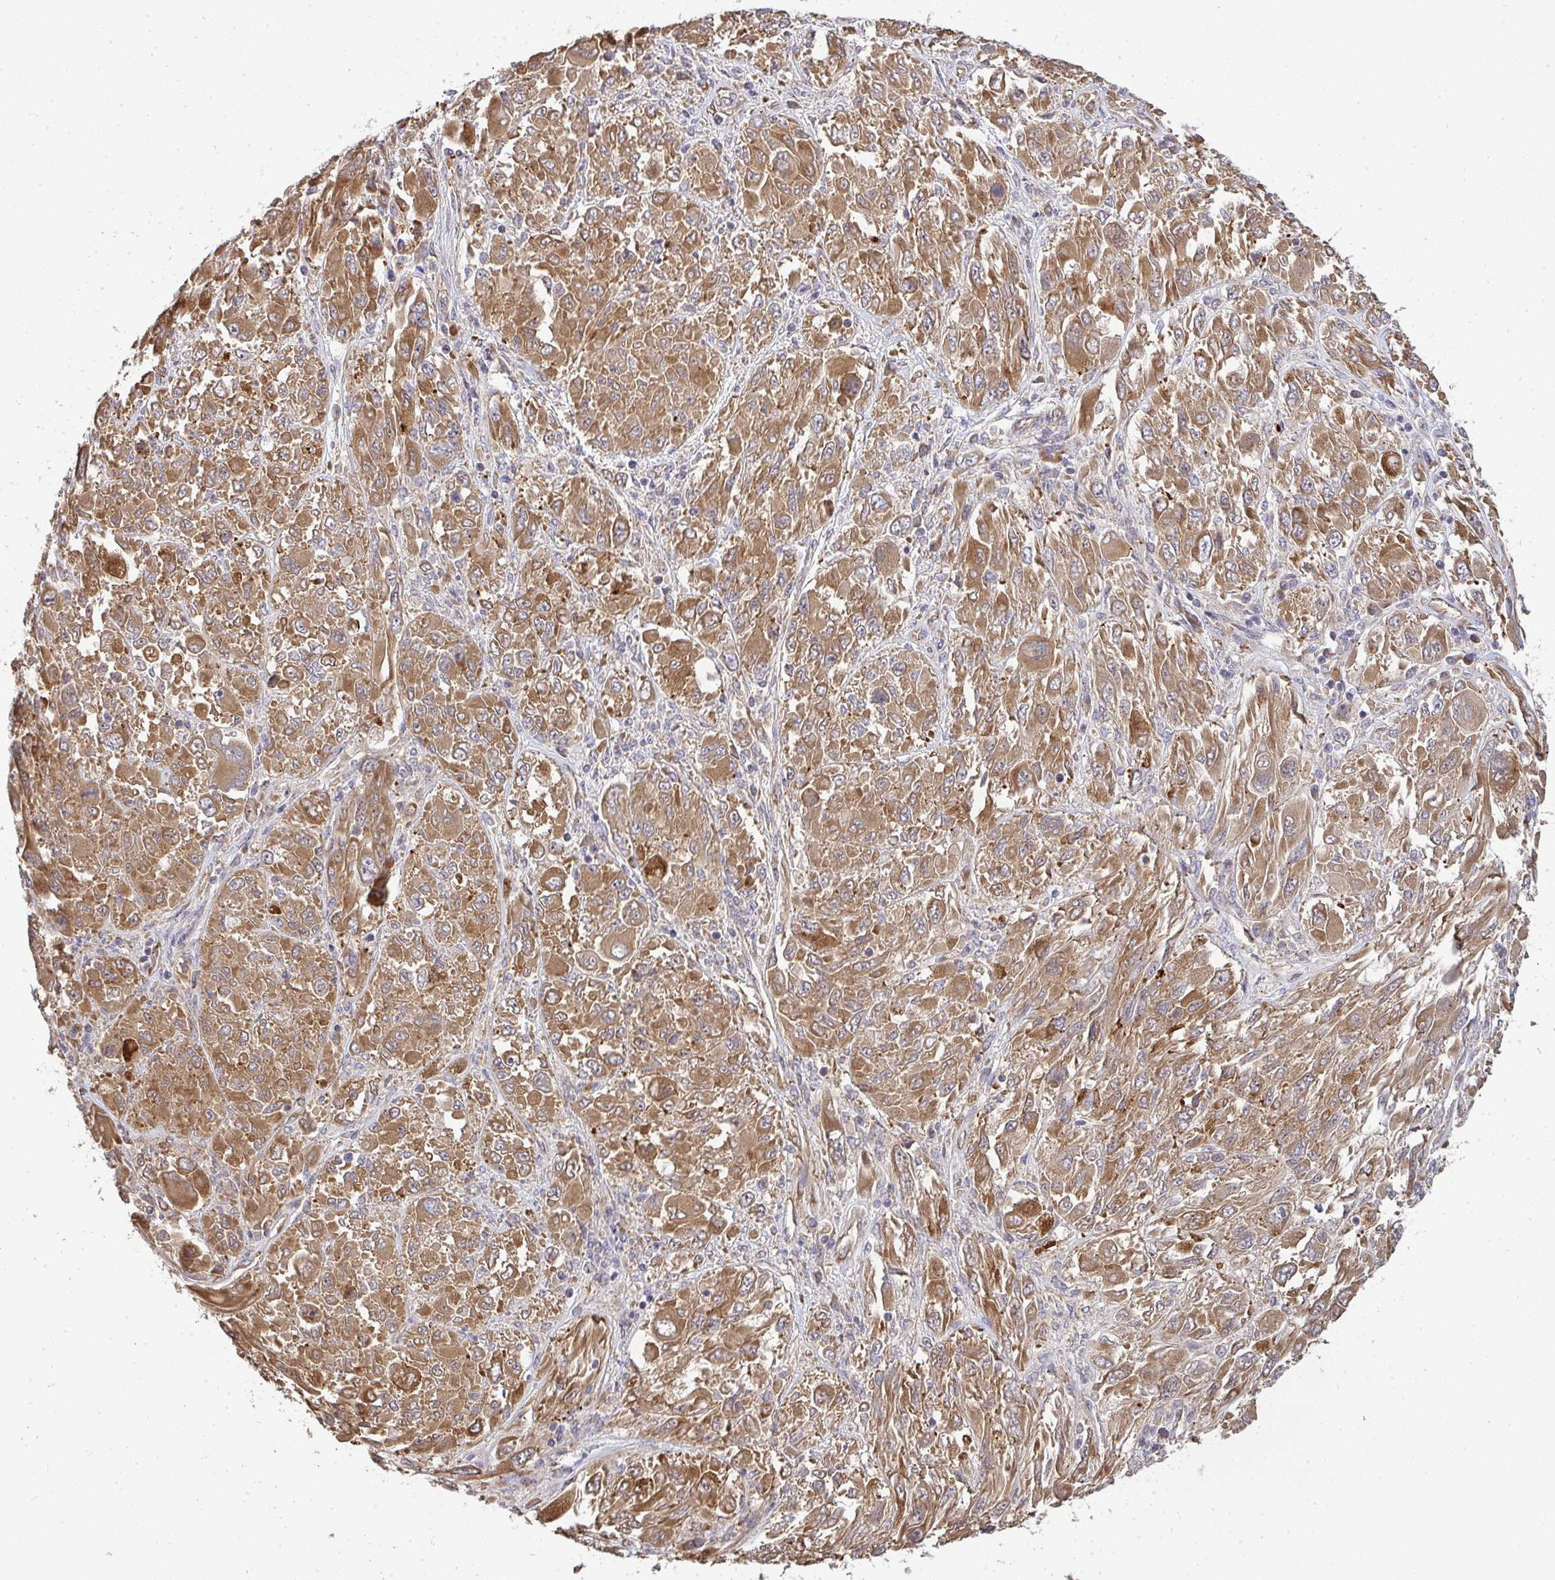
{"staining": {"intensity": "moderate", "quantity": ">75%", "location": "cytoplasmic/membranous"}, "tissue": "melanoma", "cell_type": "Tumor cells", "image_type": "cancer", "snomed": [{"axis": "morphology", "description": "Malignant melanoma, NOS"}, {"axis": "topography", "description": "Skin"}], "caption": "Brown immunohistochemical staining in human melanoma exhibits moderate cytoplasmic/membranous positivity in approximately >75% of tumor cells.", "gene": "B4GALT6", "patient": {"sex": "female", "age": 91}}